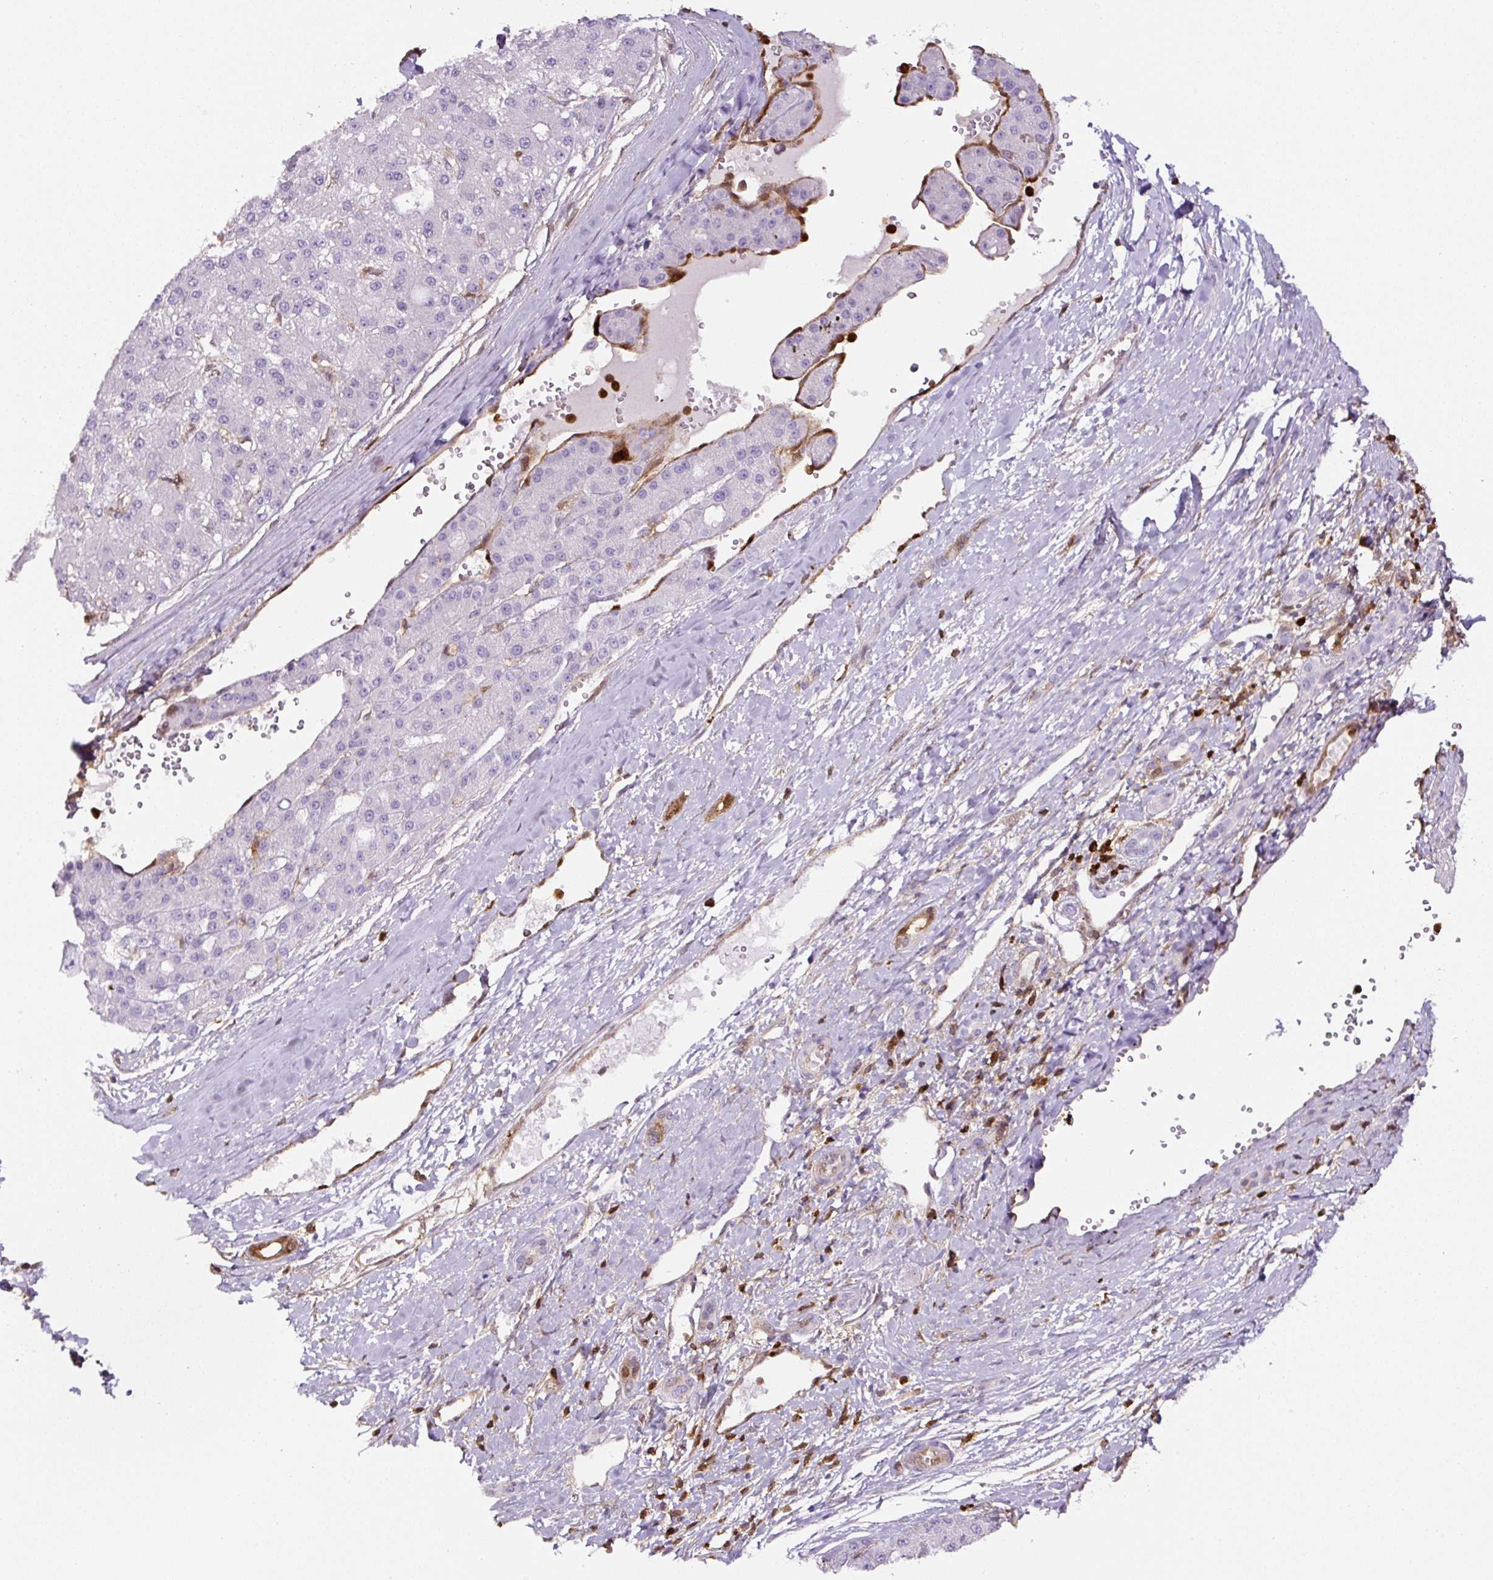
{"staining": {"intensity": "negative", "quantity": "none", "location": "none"}, "tissue": "liver cancer", "cell_type": "Tumor cells", "image_type": "cancer", "snomed": [{"axis": "morphology", "description": "Carcinoma, Hepatocellular, NOS"}, {"axis": "topography", "description": "Liver"}], "caption": "IHC of liver cancer reveals no positivity in tumor cells. (Stains: DAB (3,3'-diaminobenzidine) immunohistochemistry with hematoxylin counter stain, Microscopy: brightfield microscopy at high magnification).", "gene": "ANXA1", "patient": {"sex": "male", "age": 67}}